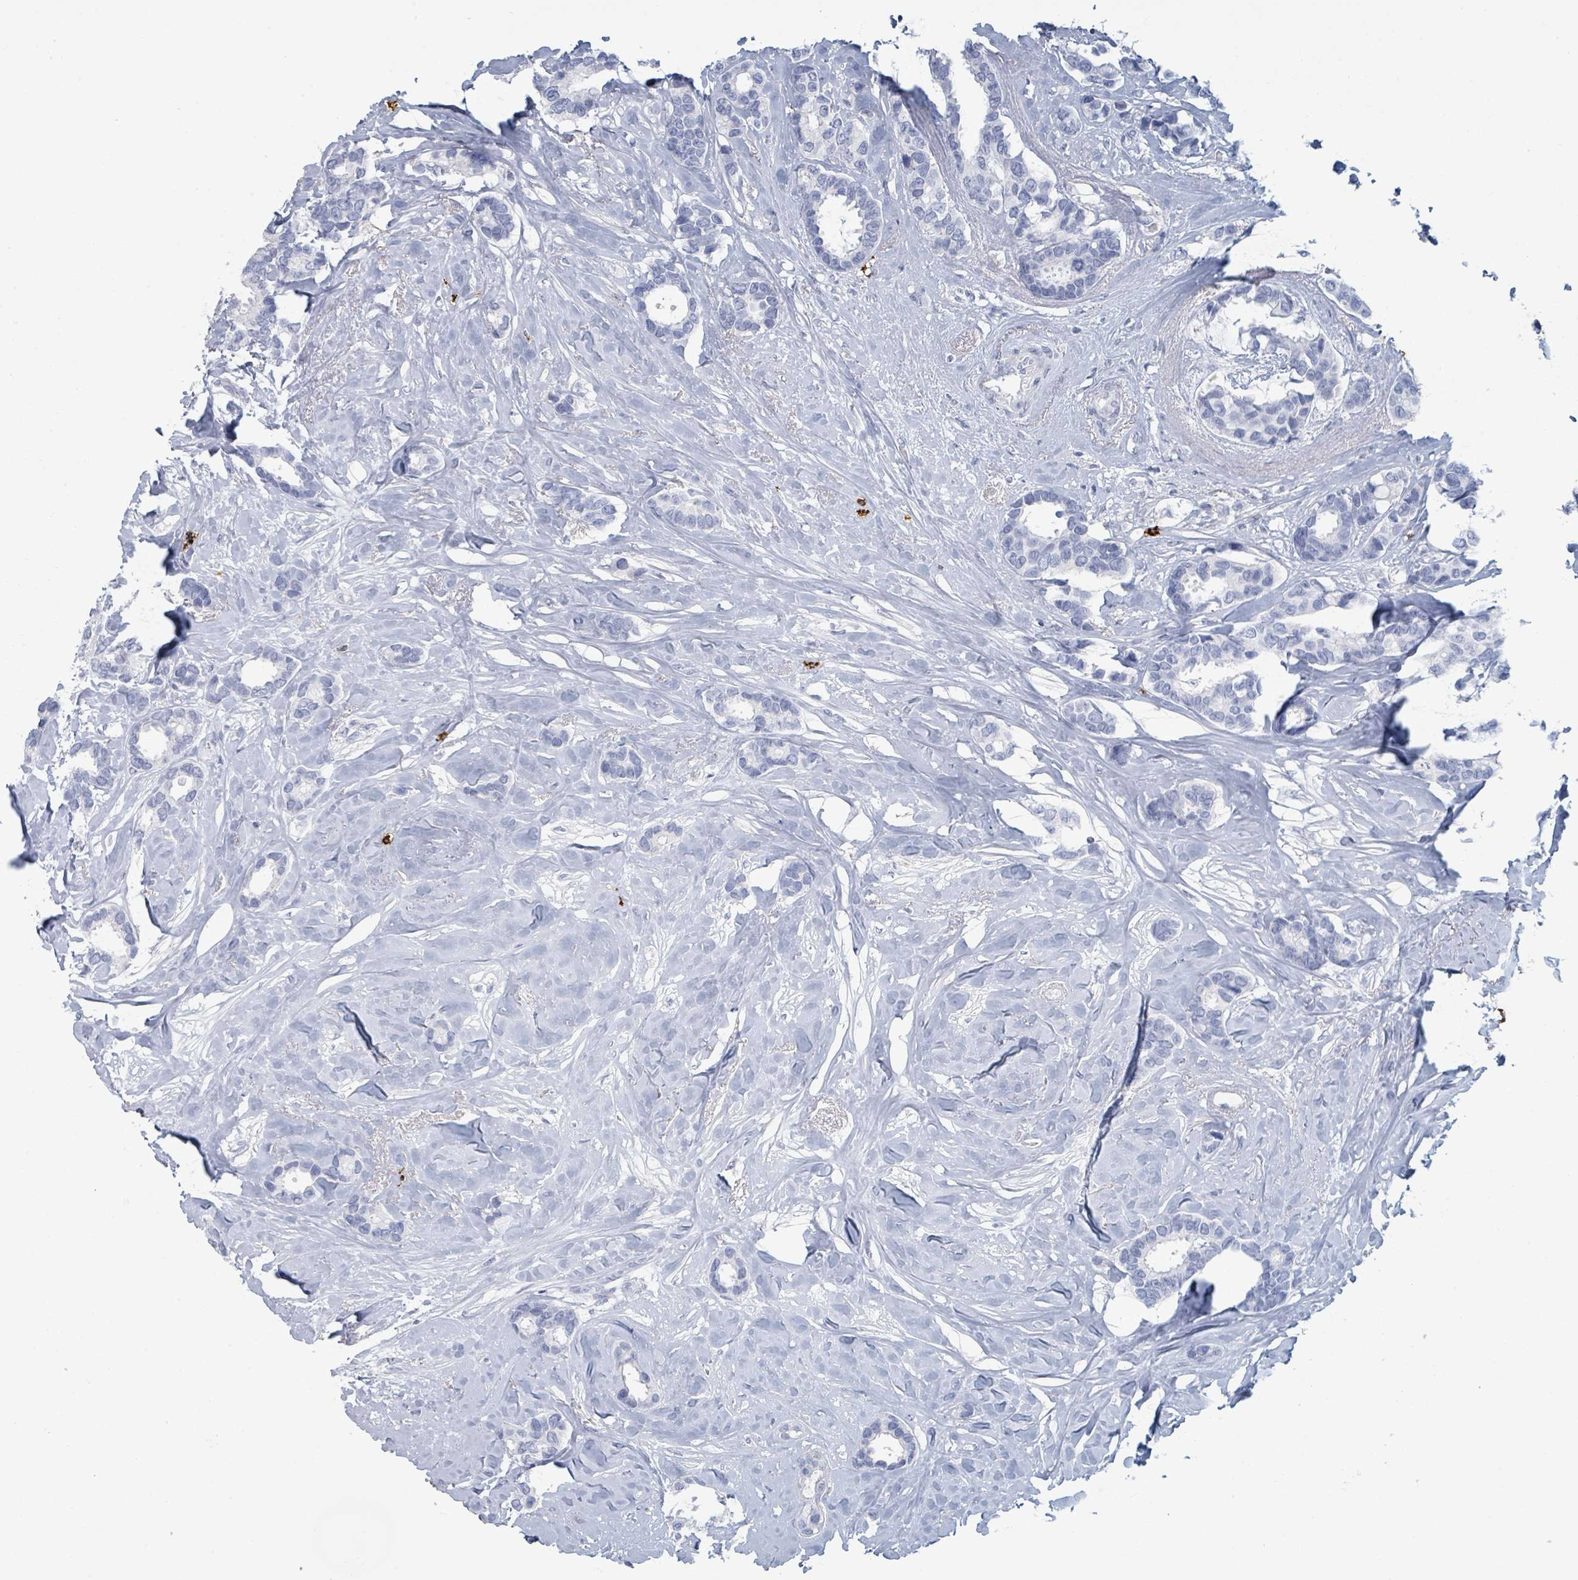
{"staining": {"intensity": "negative", "quantity": "none", "location": "none"}, "tissue": "breast cancer", "cell_type": "Tumor cells", "image_type": "cancer", "snomed": [{"axis": "morphology", "description": "Duct carcinoma"}, {"axis": "topography", "description": "Breast"}], "caption": "Human breast cancer (intraductal carcinoma) stained for a protein using IHC displays no positivity in tumor cells.", "gene": "VPS13D", "patient": {"sex": "female", "age": 87}}